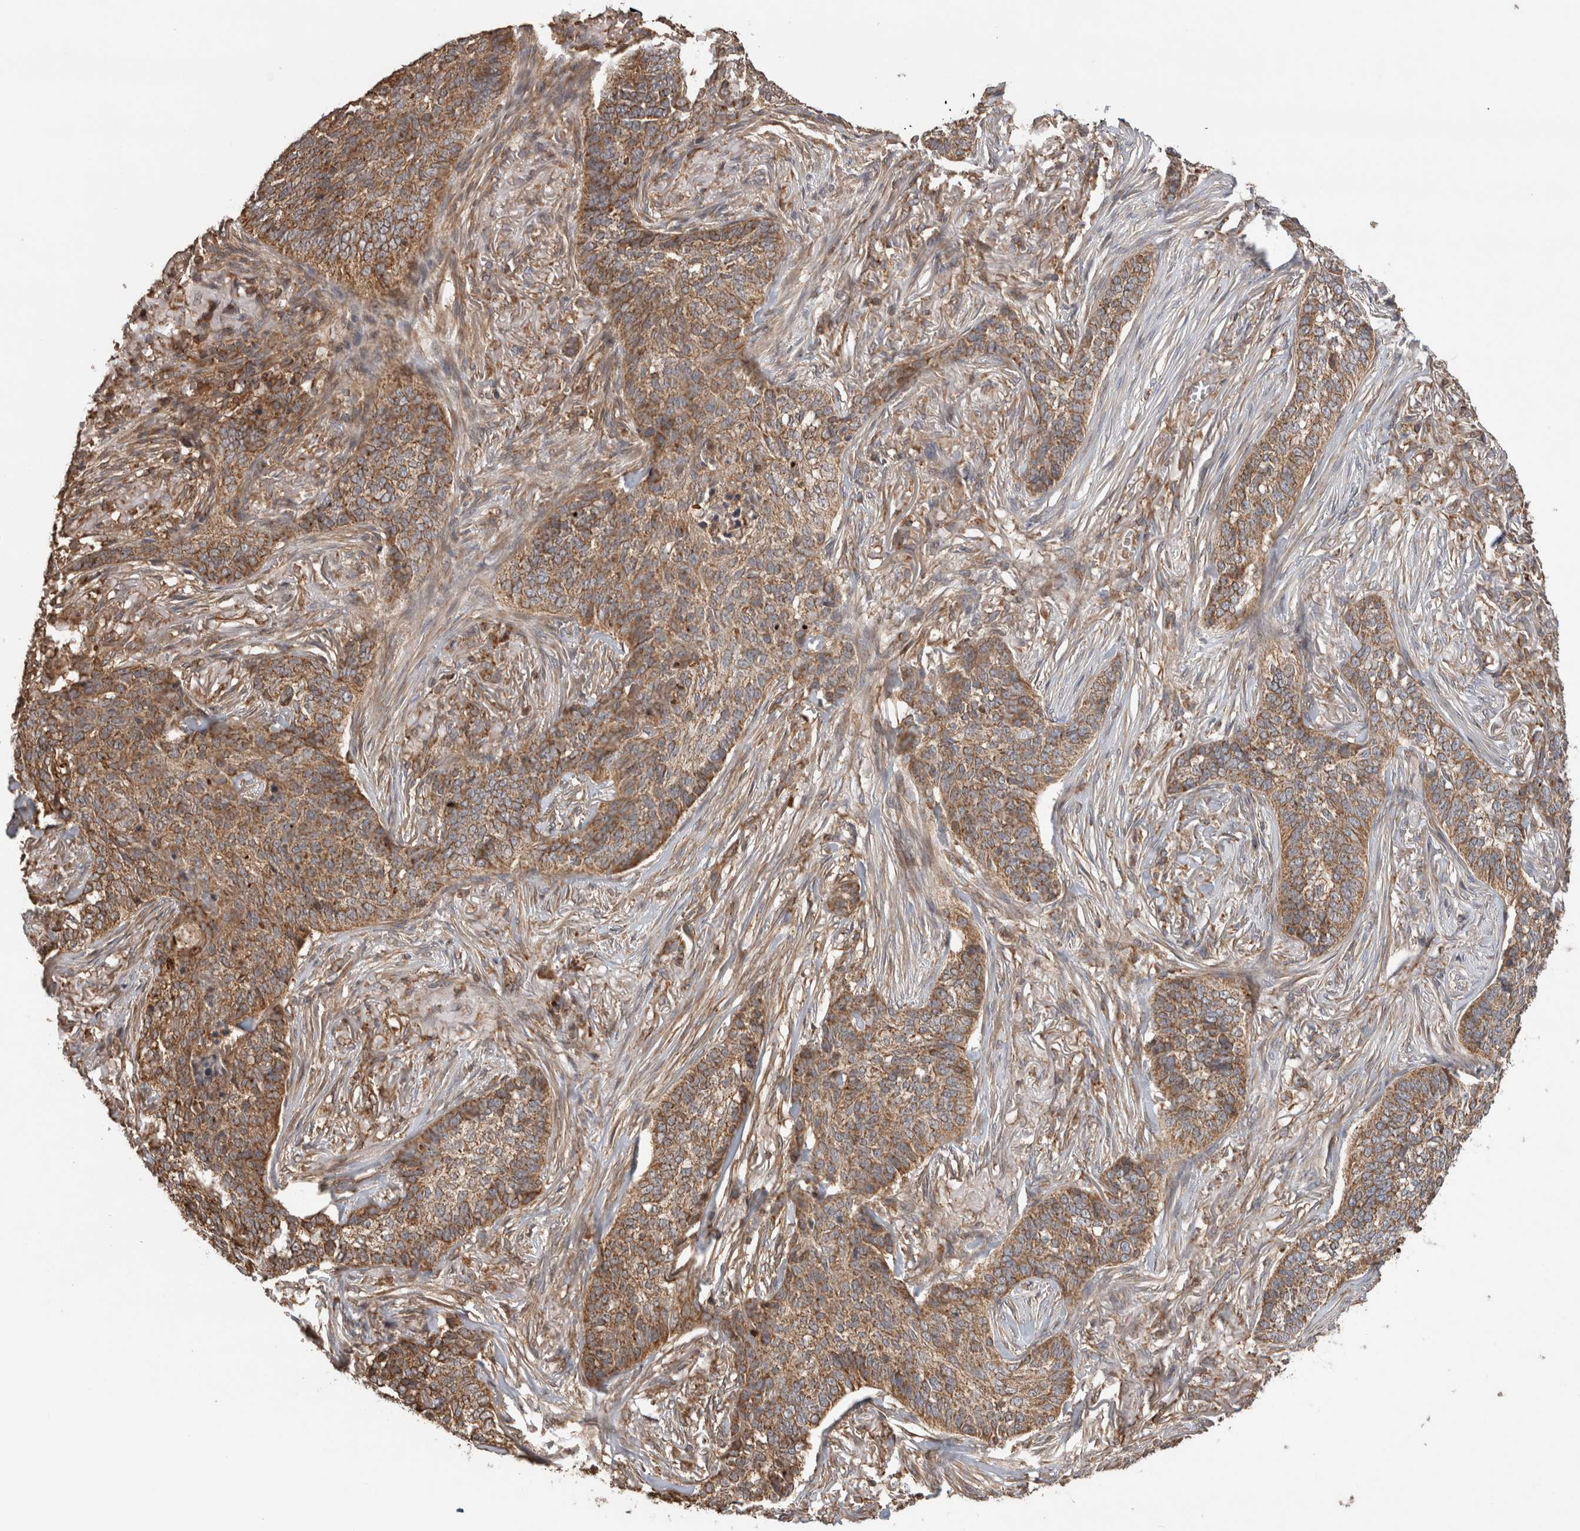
{"staining": {"intensity": "moderate", "quantity": ">75%", "location": "cytoplasmic/membranous"}, "tissue": "skin cancer", "cell_type": "Tumor cells", "image_type": "cancer", "snomed": [{"axis": "morphology", "description": "Basal cell carcinoma"}, {"axis": "topography", "description": "Skin"}], "caption": "IHC photomicrograph of skin cancer stained for a protein (brown), which displays medium levels of moderate cytoplasmic/membranous positivity in about >75% of tumor cells.", "gene": "IMMP2L", "patient": {"sex": "male", "age": 85}}